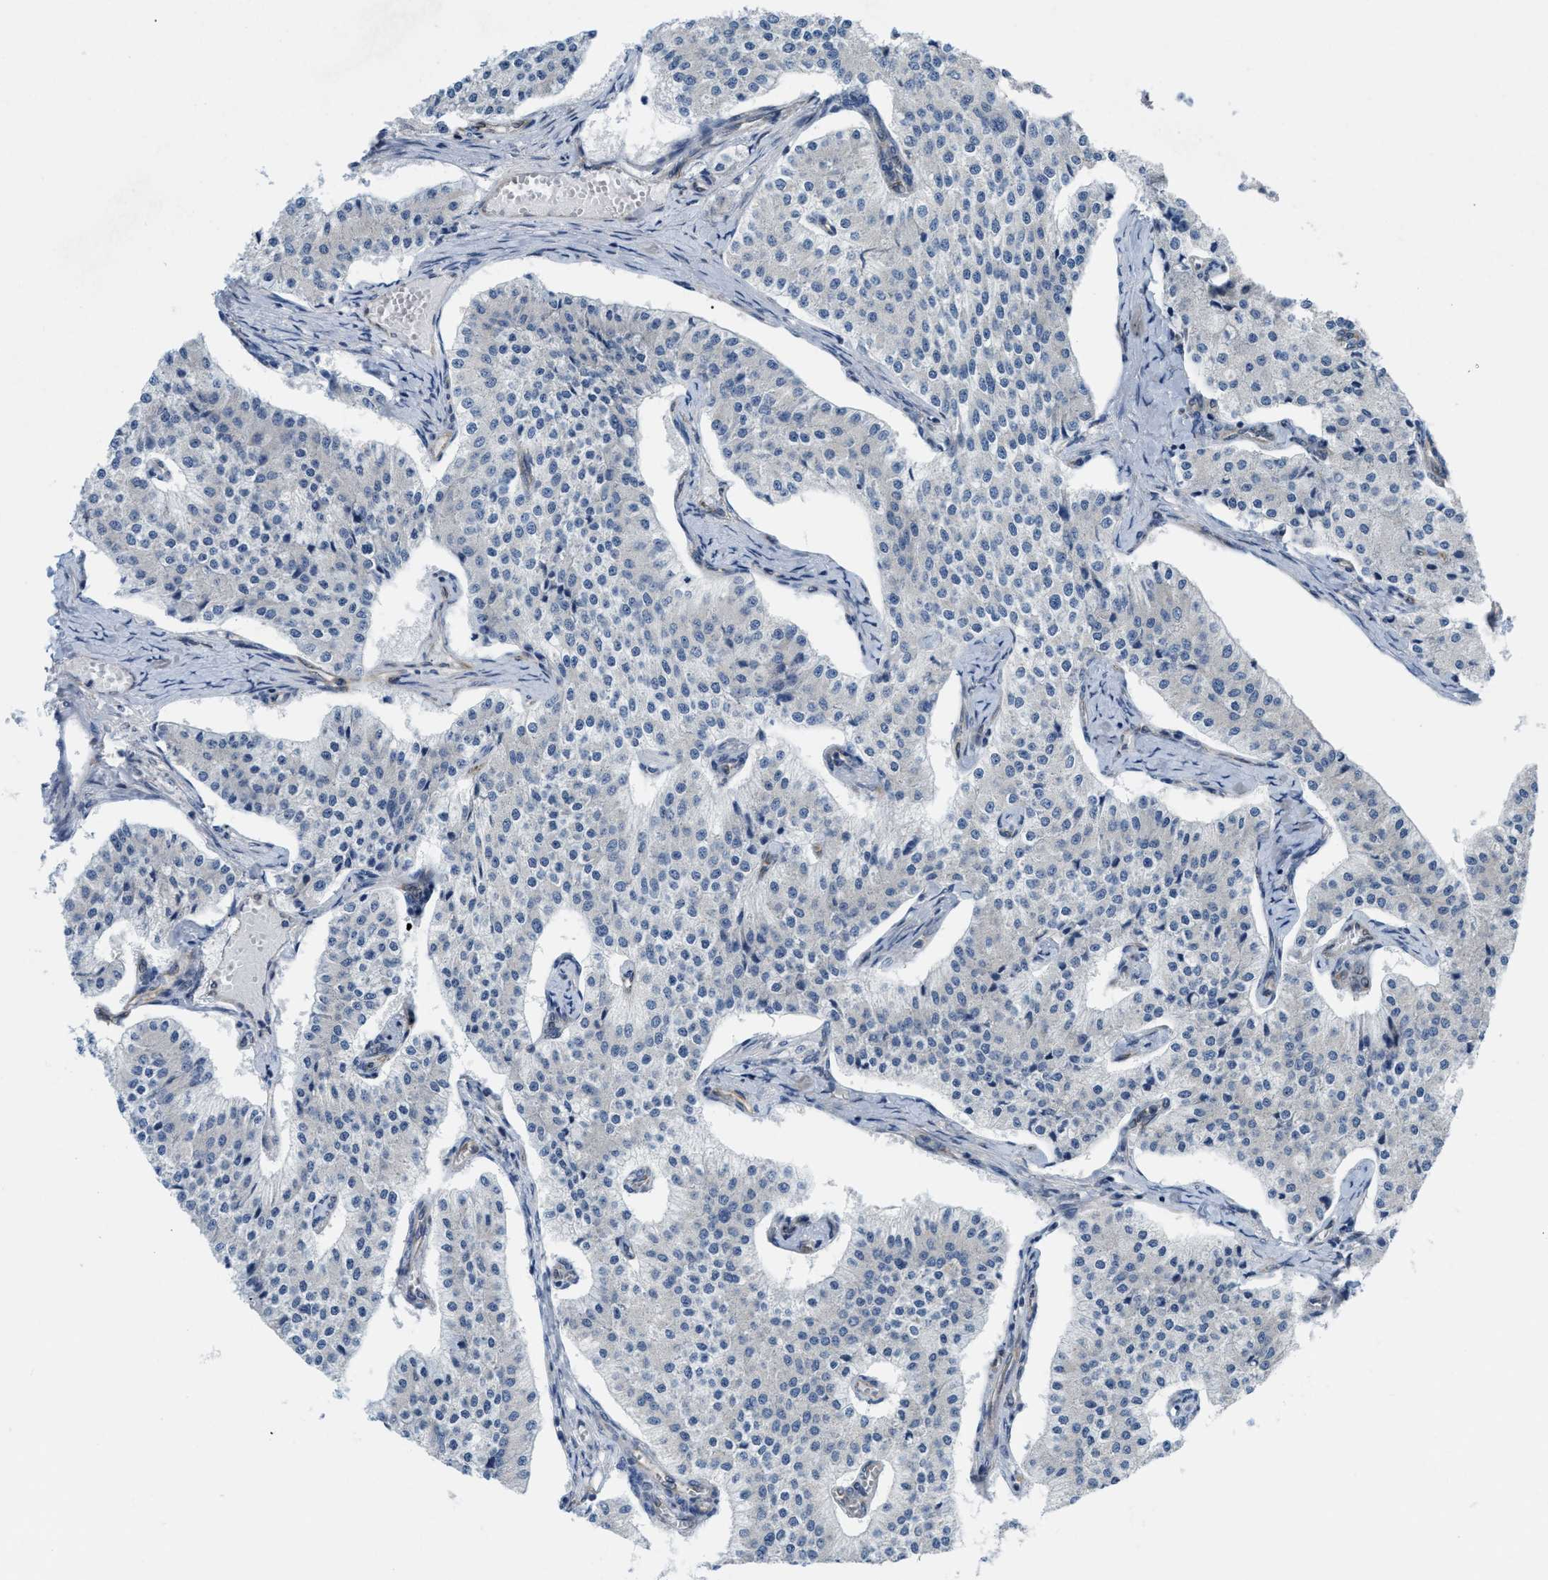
{"staining": {"intensity": "negative", "quantity": "none", "location": "none"}, "tissue": "carcinoid", "cell_type": "Tumor cells", "image_type": "cancer", "snomed": [{"axis": "morphology", "description": "Carcinoid, malignant, NOS"}, {"axis": "topography", "description": "Colon"}], "caption": "Carcinoid stained for a protein using immunohistochemistry (IHC) reveals no staining tumor cells.", "gene": "EOGT", "patient": {"sex": "female", "age": 52}}